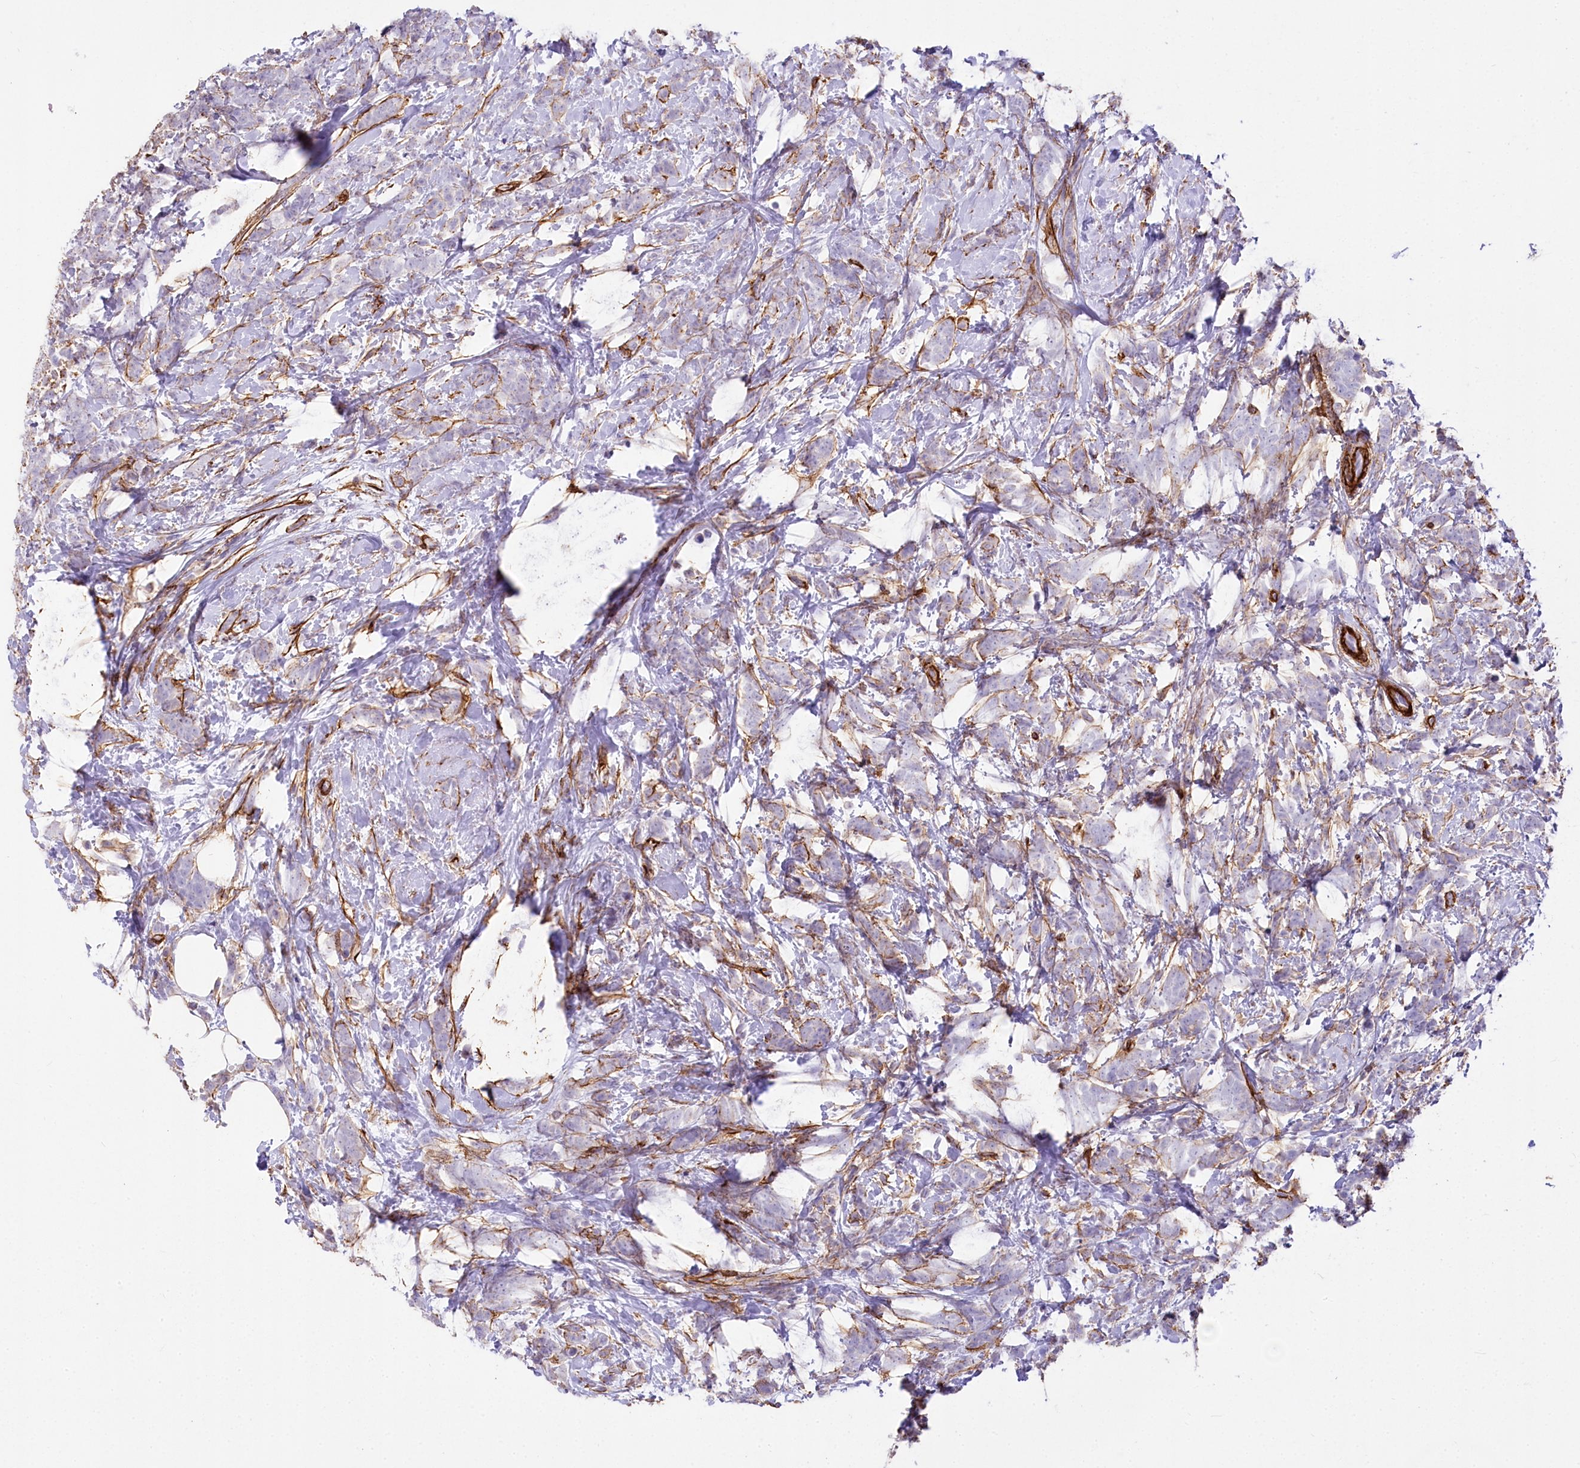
{"staining": {"intensity": "negative", "quantity": "none", "location": "none"}, "tissue": "breast cancer", "cell_type": "Tumor cells", "image_type": "cancer", "snomed": [{"axis": "morphology", "description": "Lobular carcinoma"}, {"axis": "topography", "description": "Breast"}], "caption": "Immunohistochemistry (IHC) of breast lobular carcinoma shows no positivity in tumor cells. Brightfield microscopy of immunohistochemistry stained with DAB (brown) and hematoxylin (blue), captured at high magnification.", "gene": "SYNPO2", "patient": {"sex": "female", "age": 58}}